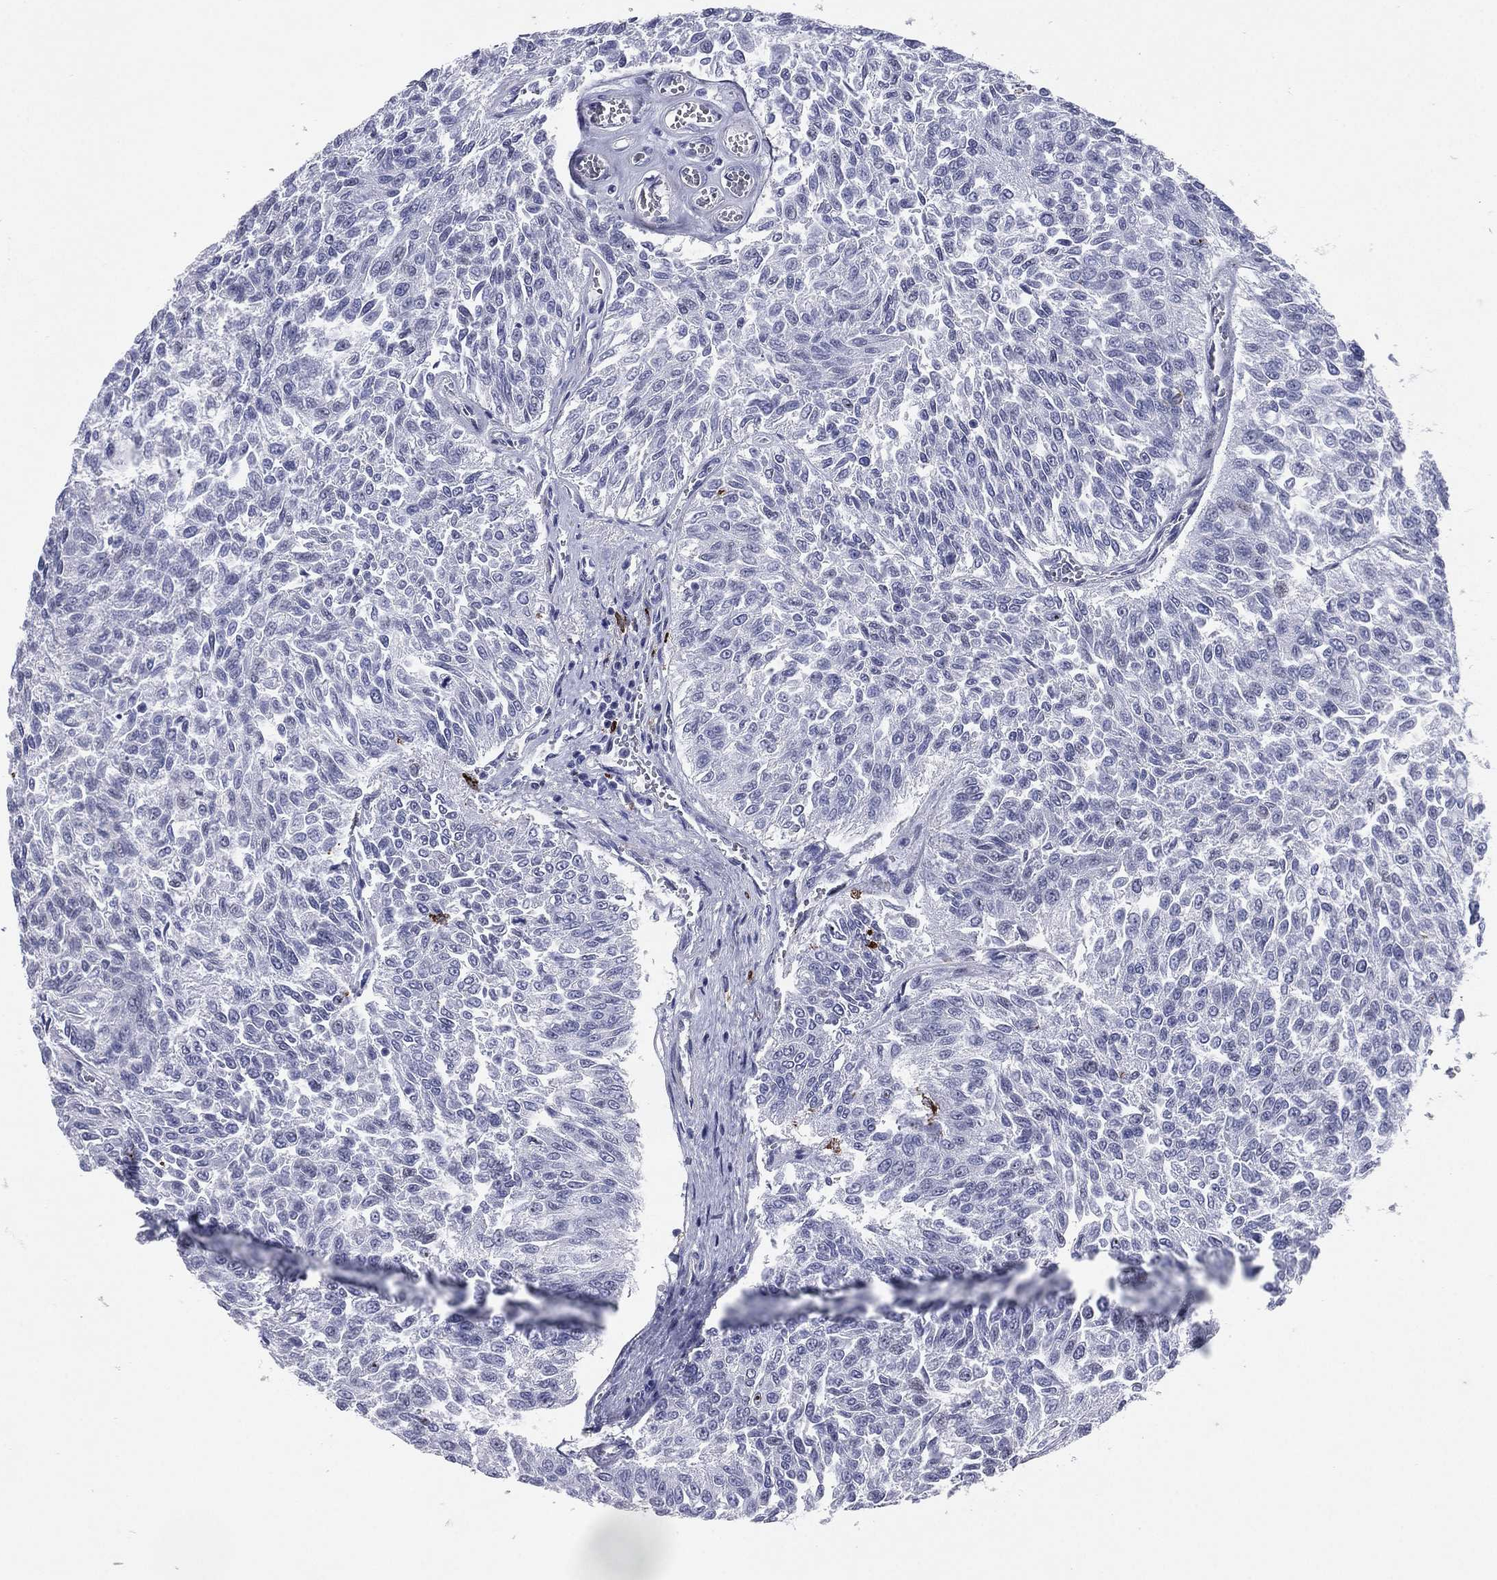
{"staining": {"intensity": "negative", "quantity": "none", "location": "none"}, "tissue": "urothelial cancer", "cell_type": "Tumor cells", "image_type": "cancer", "snomed": [{"axis": "morphology", "description": "Urothelial carcinoma, Low grade"}, {"axis": "topography", "description": "Urinary bladder"}], "caption": "An IHC image of low-grade urothelial carcinoma is shown. There is no staining in tumor cells of low-grade urothelial carcinoma. (Brightfield microscopy of DAB (3,3'-diaminobenzidine) immunohistochemistry (IHC) at high magnification).", "gene": "HLA-DOA", "patient": {"sex": "male", "age": 78}}